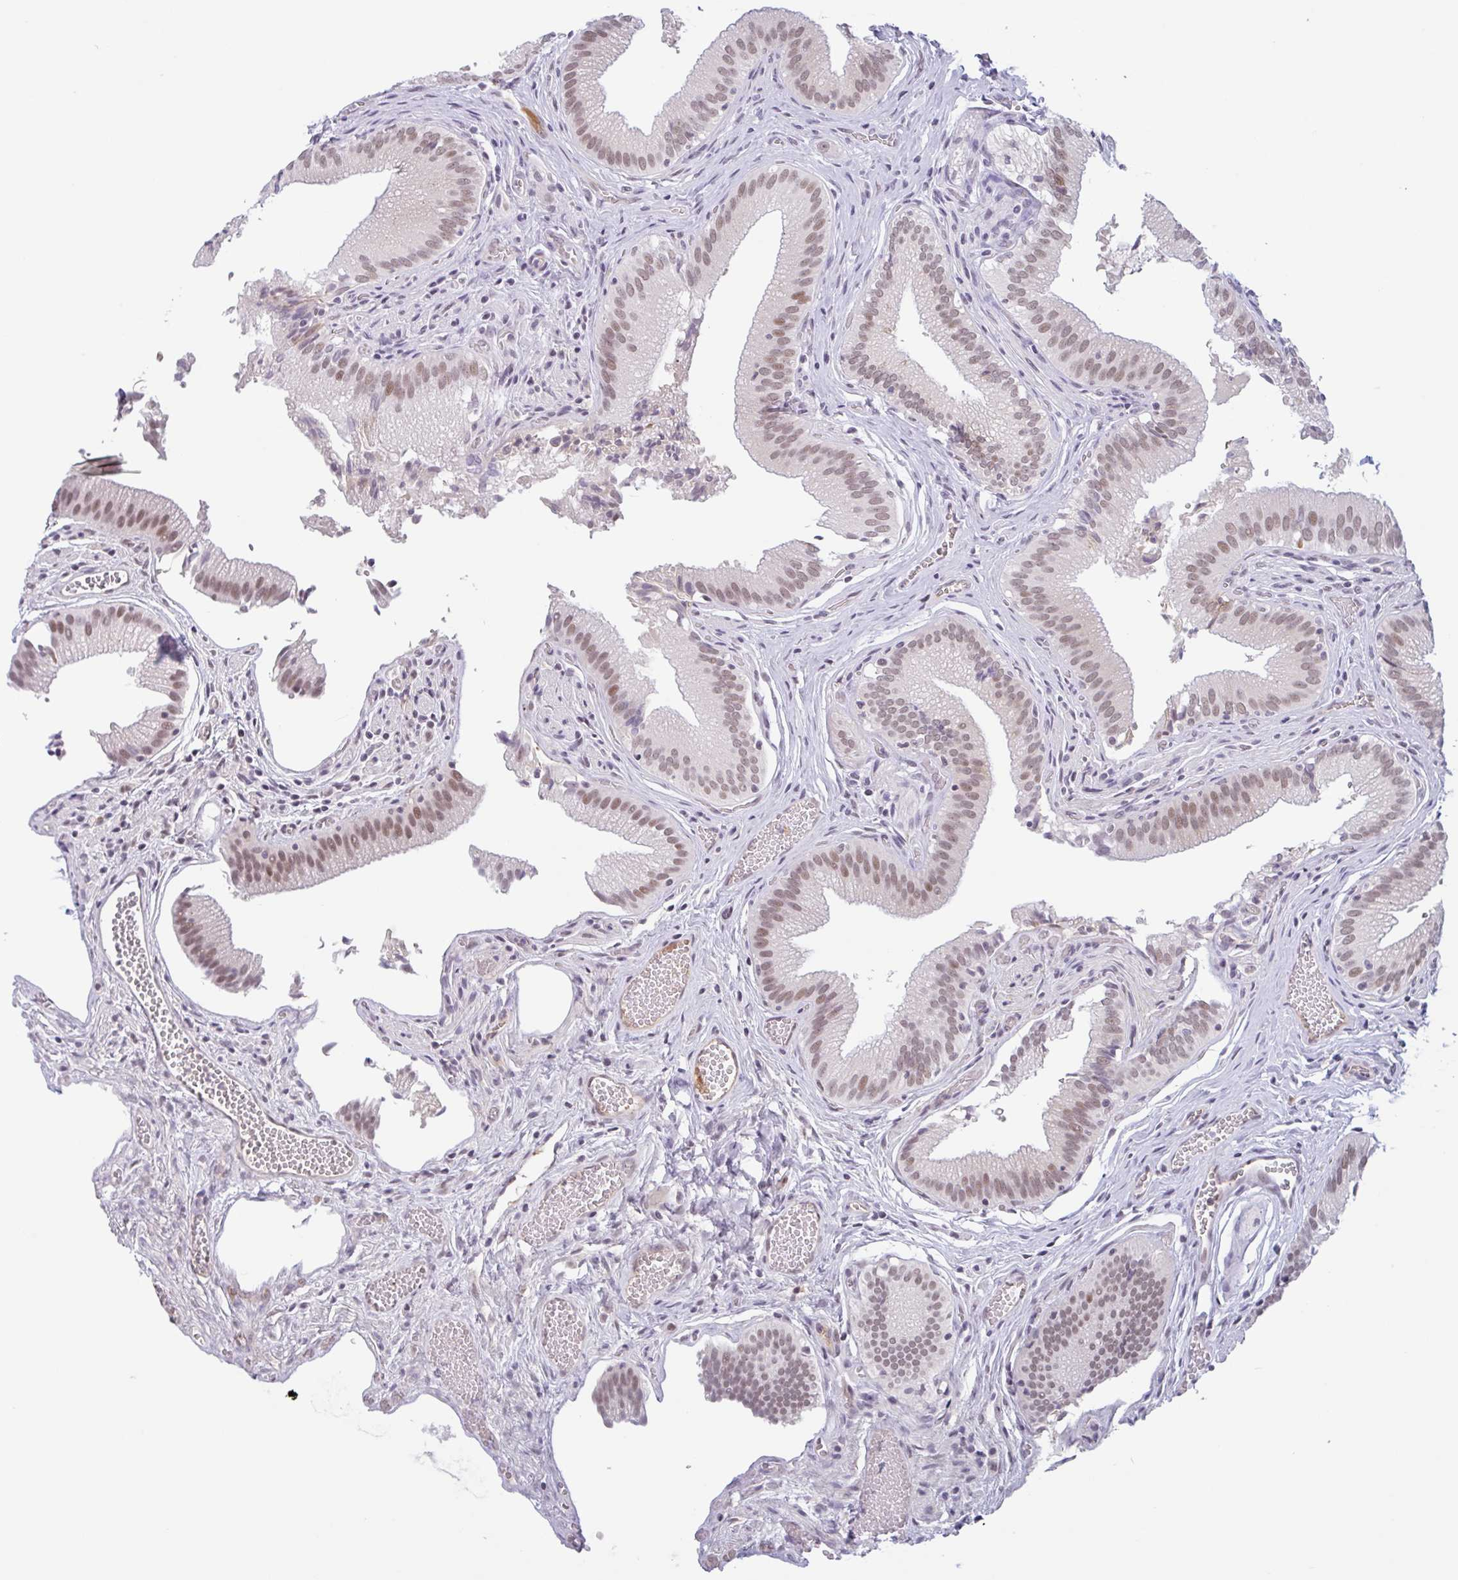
{"staining": {"intensity": "moderate", "quantity": "25%-75%", "location": "nuclear"}, "tissue": "gallbladder", "cell_type": "Glandular cells", "image_type": "normal", "snomed": [{"axis": "morphology", "description": "Normal tissue, NOS"}, {"axis": "topography", "description": "Gallbladder"}, {"axis": "topography", "description": "Peripheral nerve tissue"}], "caption": "A medium amount of moderate nuclear expression is seen in approximately 25%-75% of glandular cells in unremarkable gallbladder. The protein of interest is stained brown, and the nuclei are stained in blue (DAB (3,3'-diaminobenzidine) IHC with brightfield microscopy, high magnification).", "gene": "PLG", "patient": {"sex": "male", "age": 17}}